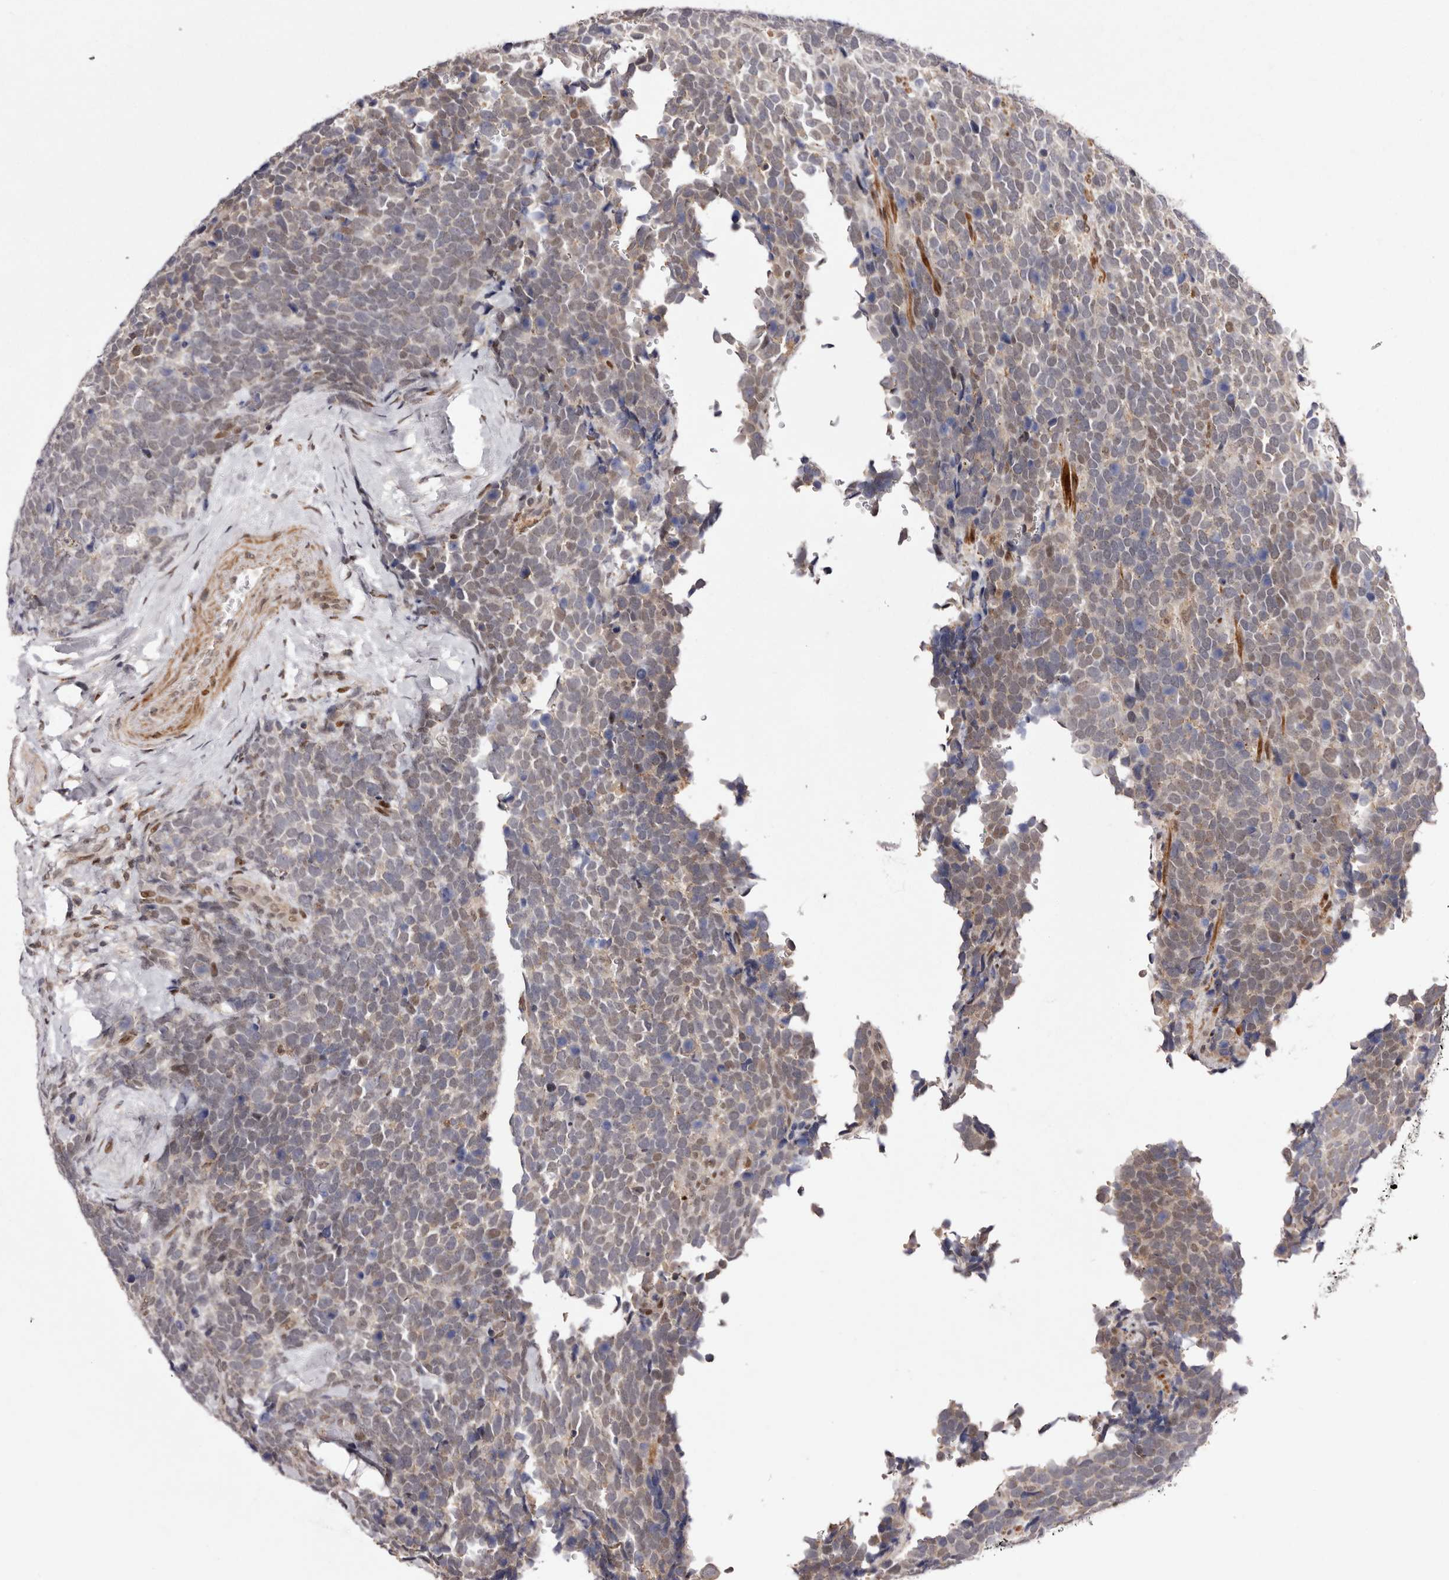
{"staining": {"intensity": "weak", "quantity": "25%-75%", "location": "nuclear"}, "tissue": "urothelial cancer", "cell_type": "Tumor cells", "image_type": "cancer", "snomed": [{"axis": "morphology", "description": "Urothelial carcinoma, High grade"}, {"axis": "topography", "description": "Urinary bladder"}], "caption": "Immunohistochemical staining of human urothelial cancer demonstrates low levels of weak nuclear protein expression in about 25%-75% of tumor cells.", "gene": "FBXO5", "patient": {"sex": "female", "age": 82}}